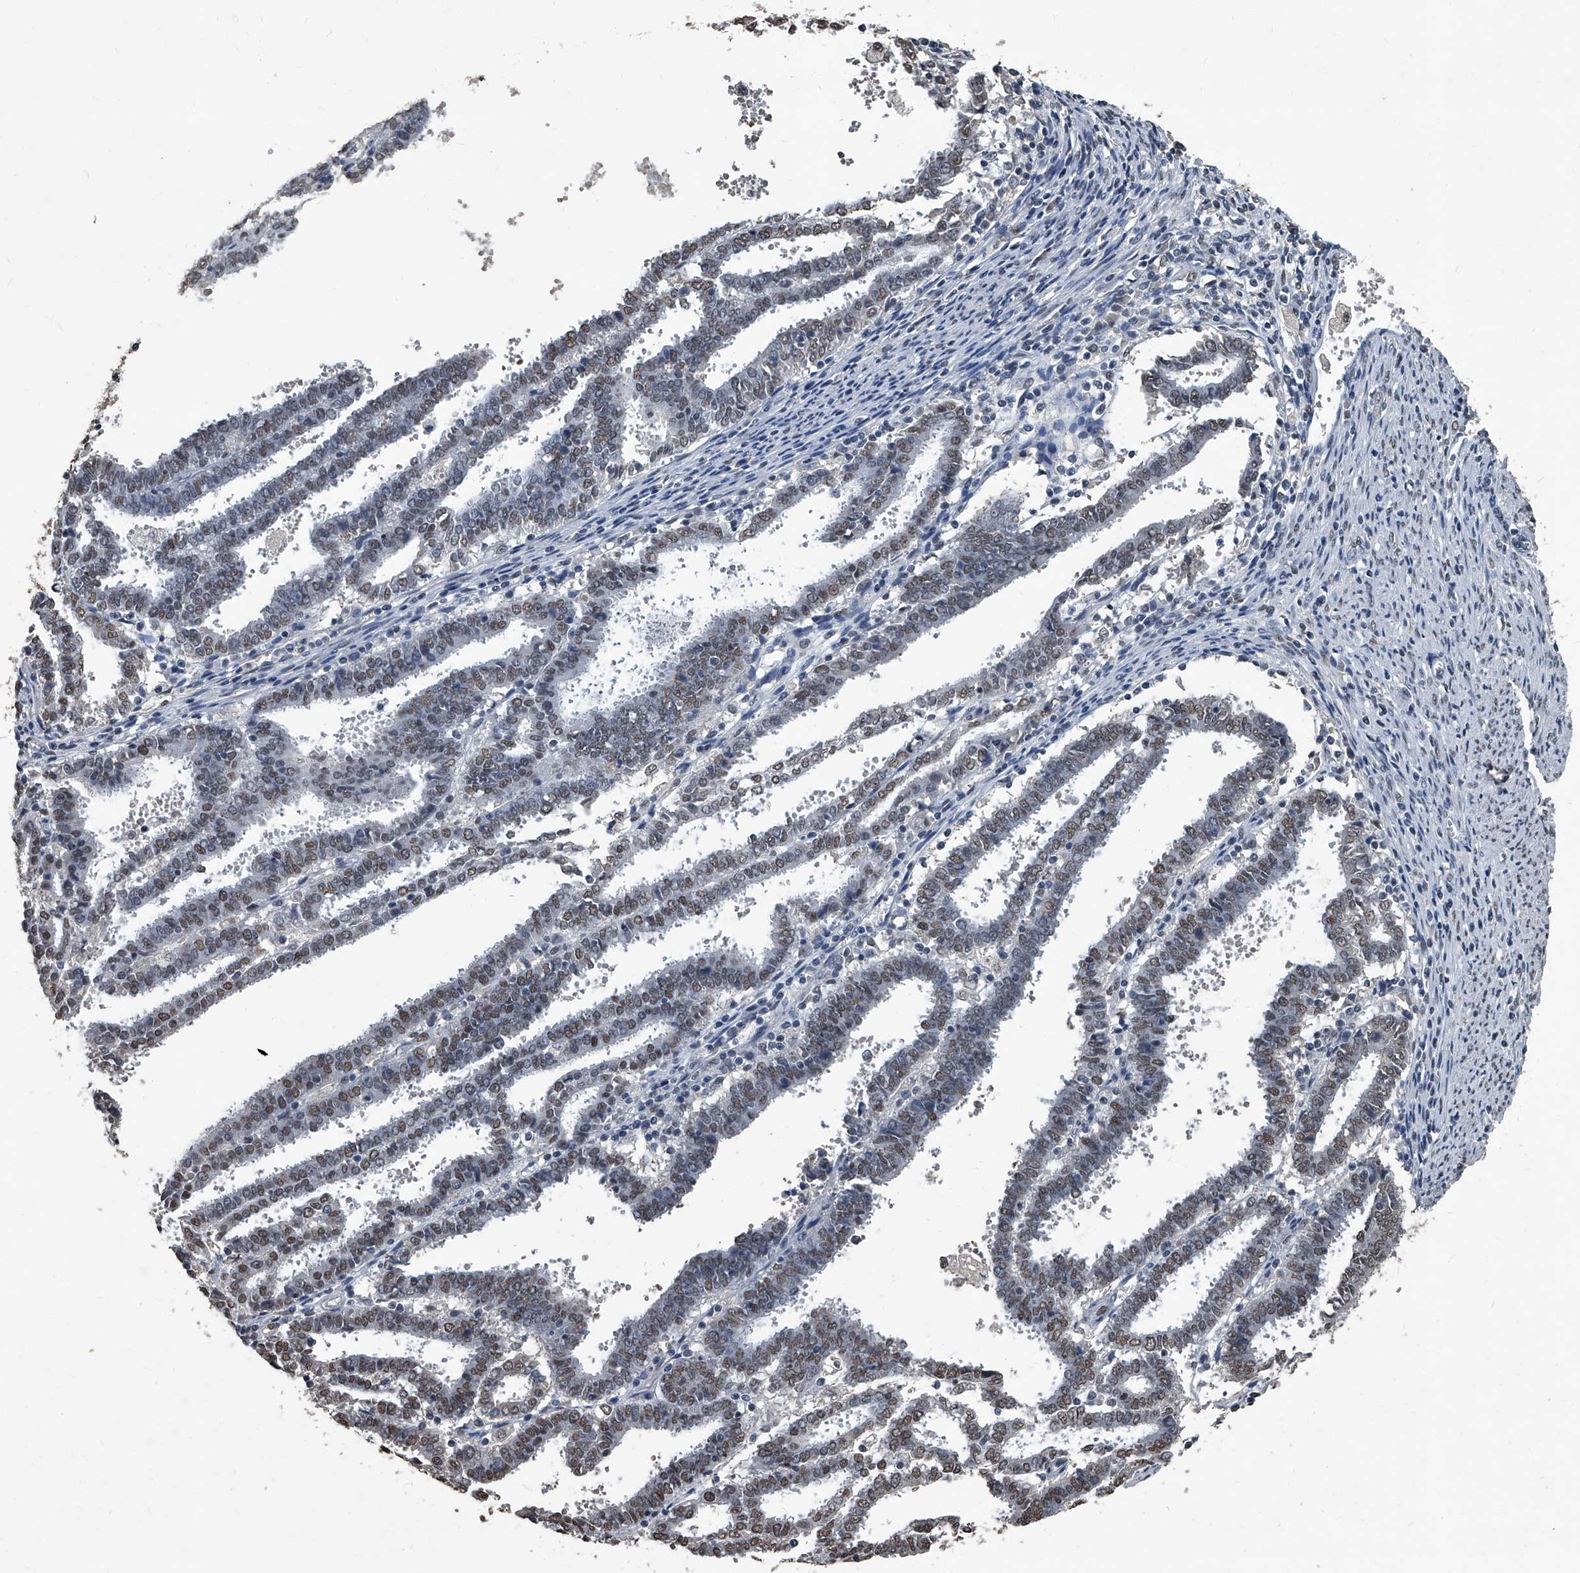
{"staining": {"intensity": "weak", "quantity": "25%-75%", "location": "nuclear"}, "tissue": "endometrial cancer", "cell_type": "Tumor cells", "image_type": "cancer", "snomed": [{"axis": "morphology", "description": "Adenocarcinoma, NOS"}, {"axis": "topography", "description": "Uterus"}], "caption": "Immunohistochemical staining of human adenocarcinoma (endometrial) reveals low levels of weak nuclear protein positivity in about 25%-75% of tumor cells.", "gene": "MATR3", "patient": {"sex": "female", "age": 83}}